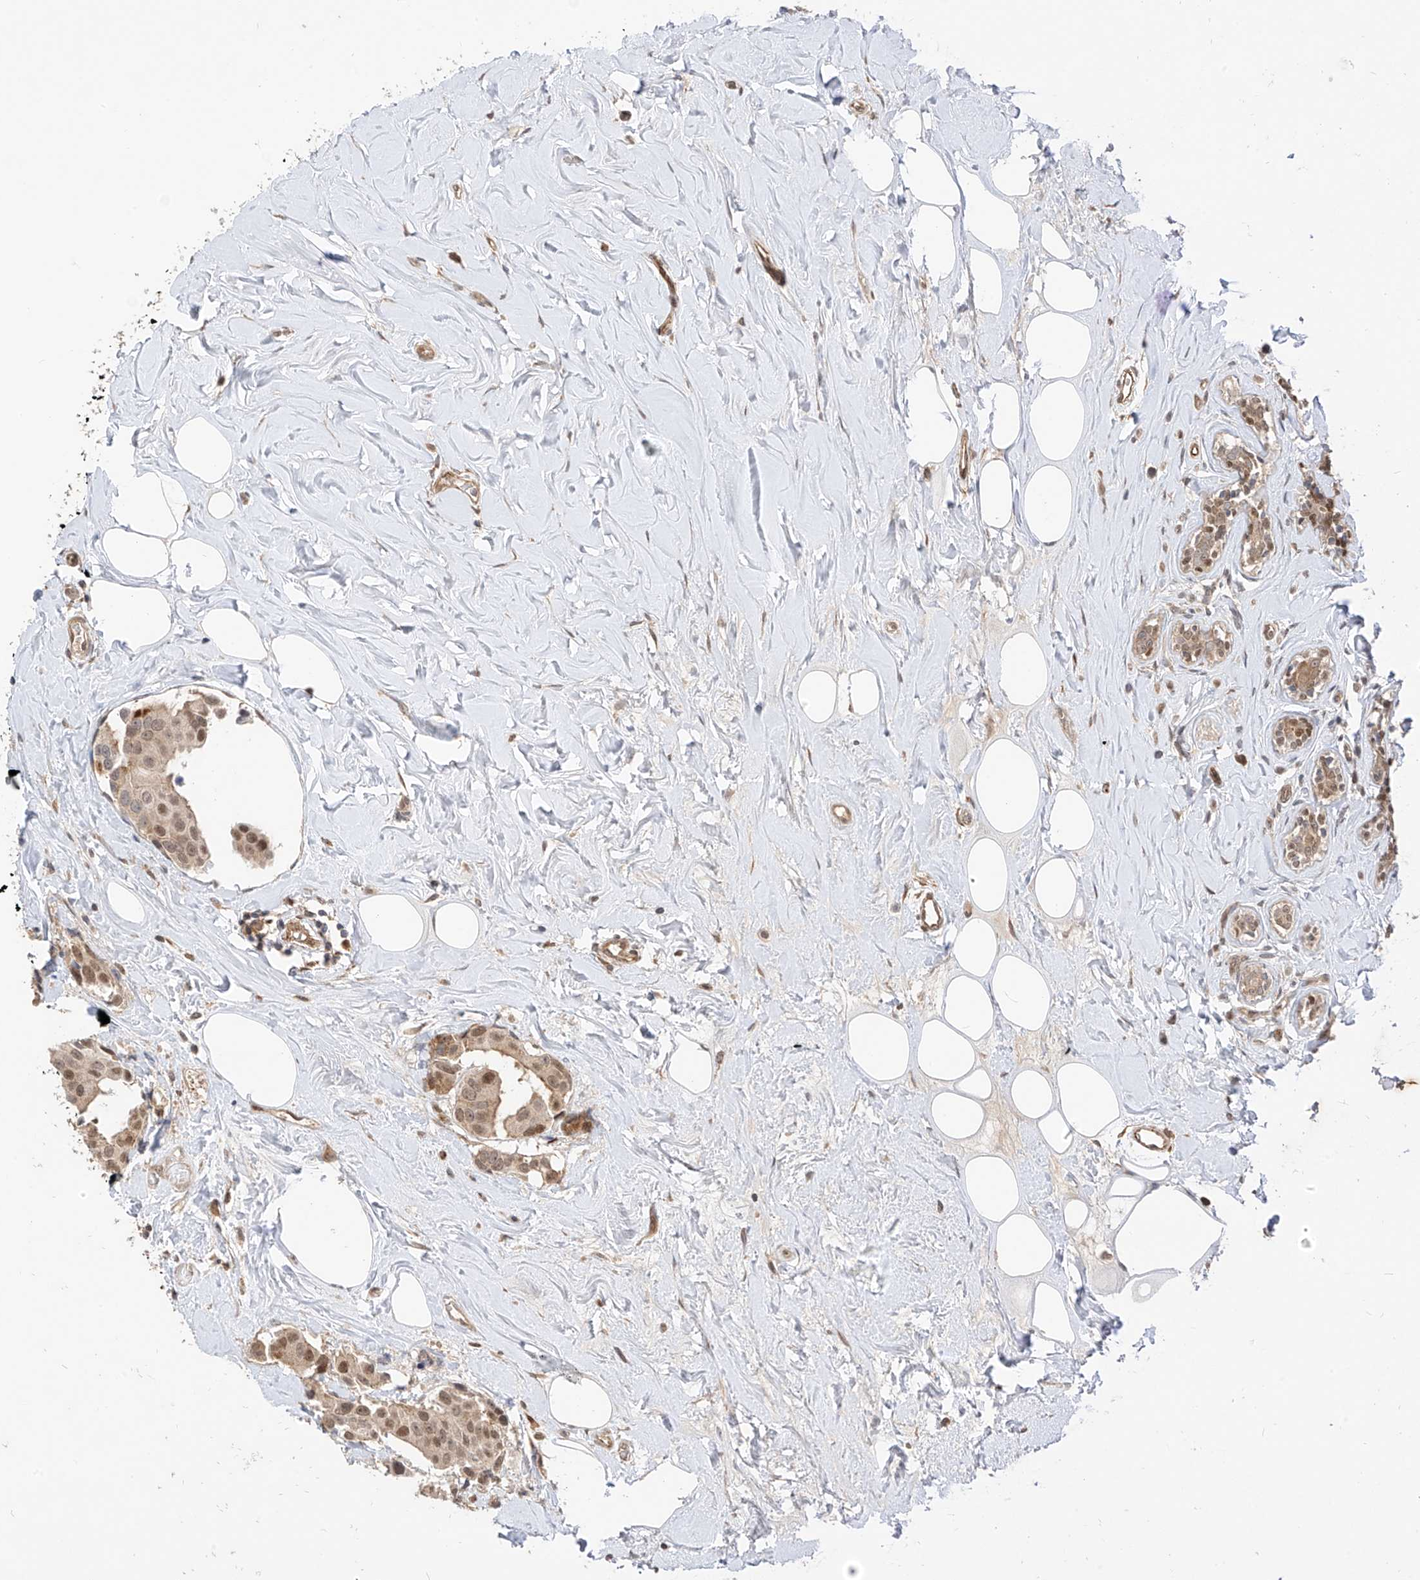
{"staining": {"intensity": "moderate", "quantity": ">75%", "location": "nuclear"}, "tissue": "breast cancer", "cell_type": "Tumor cells", "image_type": "cancer", "snomed": [{"axis": "morphology", "description": "Normal tissue, NOS"}, {"axis": "morphology", "description": "Duct carcinoma"}, {"axis": "topography", "description": "Breast"}], "caption": "Tumor cells display moderate nuclear staining in approximately >75% of cells in breast cancer (invasive ductal carcinoma). The staining was performed using DAB (3,3'-diaminobenzidine) to visualize the protein expression in brown, while the nuclei were stained in blue with hematoxylin (Magnification: 20x).", "gene": "MRTFA", "patient": {"sex": "female", "age": 39}}